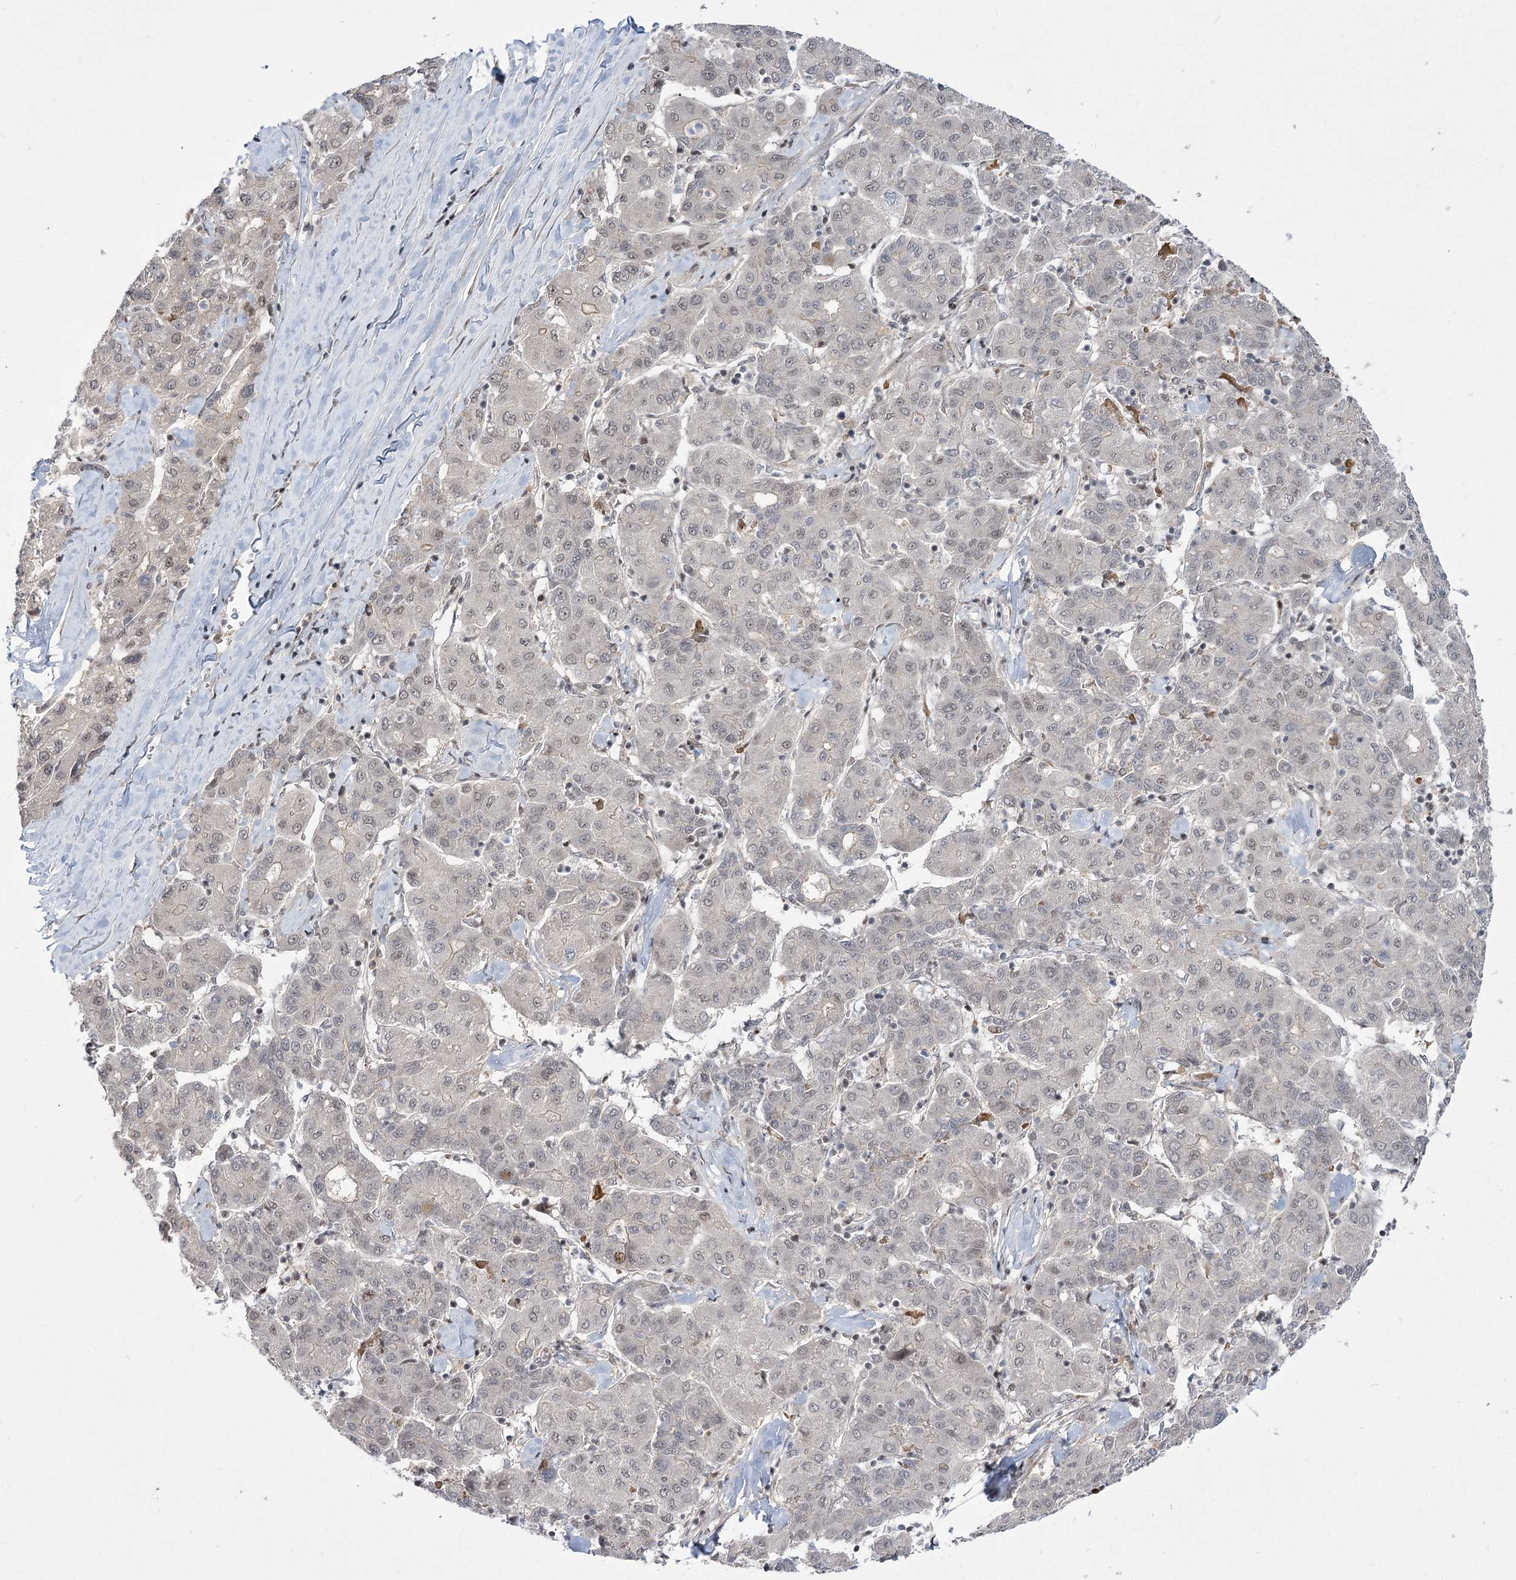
{"staining": {"intensity": "moderate", "quantity": "<25%", "location": "nuclear"}, "tissue": "liver cancer", "cell_type": "Tumor cells", "image_type": "cancer", "snomed": [{"axis": "morphology", "description": "Carcinoma, Hepatocellular, NOS"}, {"axis": "topography", "description": "Liver"}], "caption": "Immunohistochemical staining of liver cancer shows low levels of moderate nuclear positivity in approximately <25% of tumor cells.", "gene": "HELQ", "patient": {"sex": "male", "age": 65}}